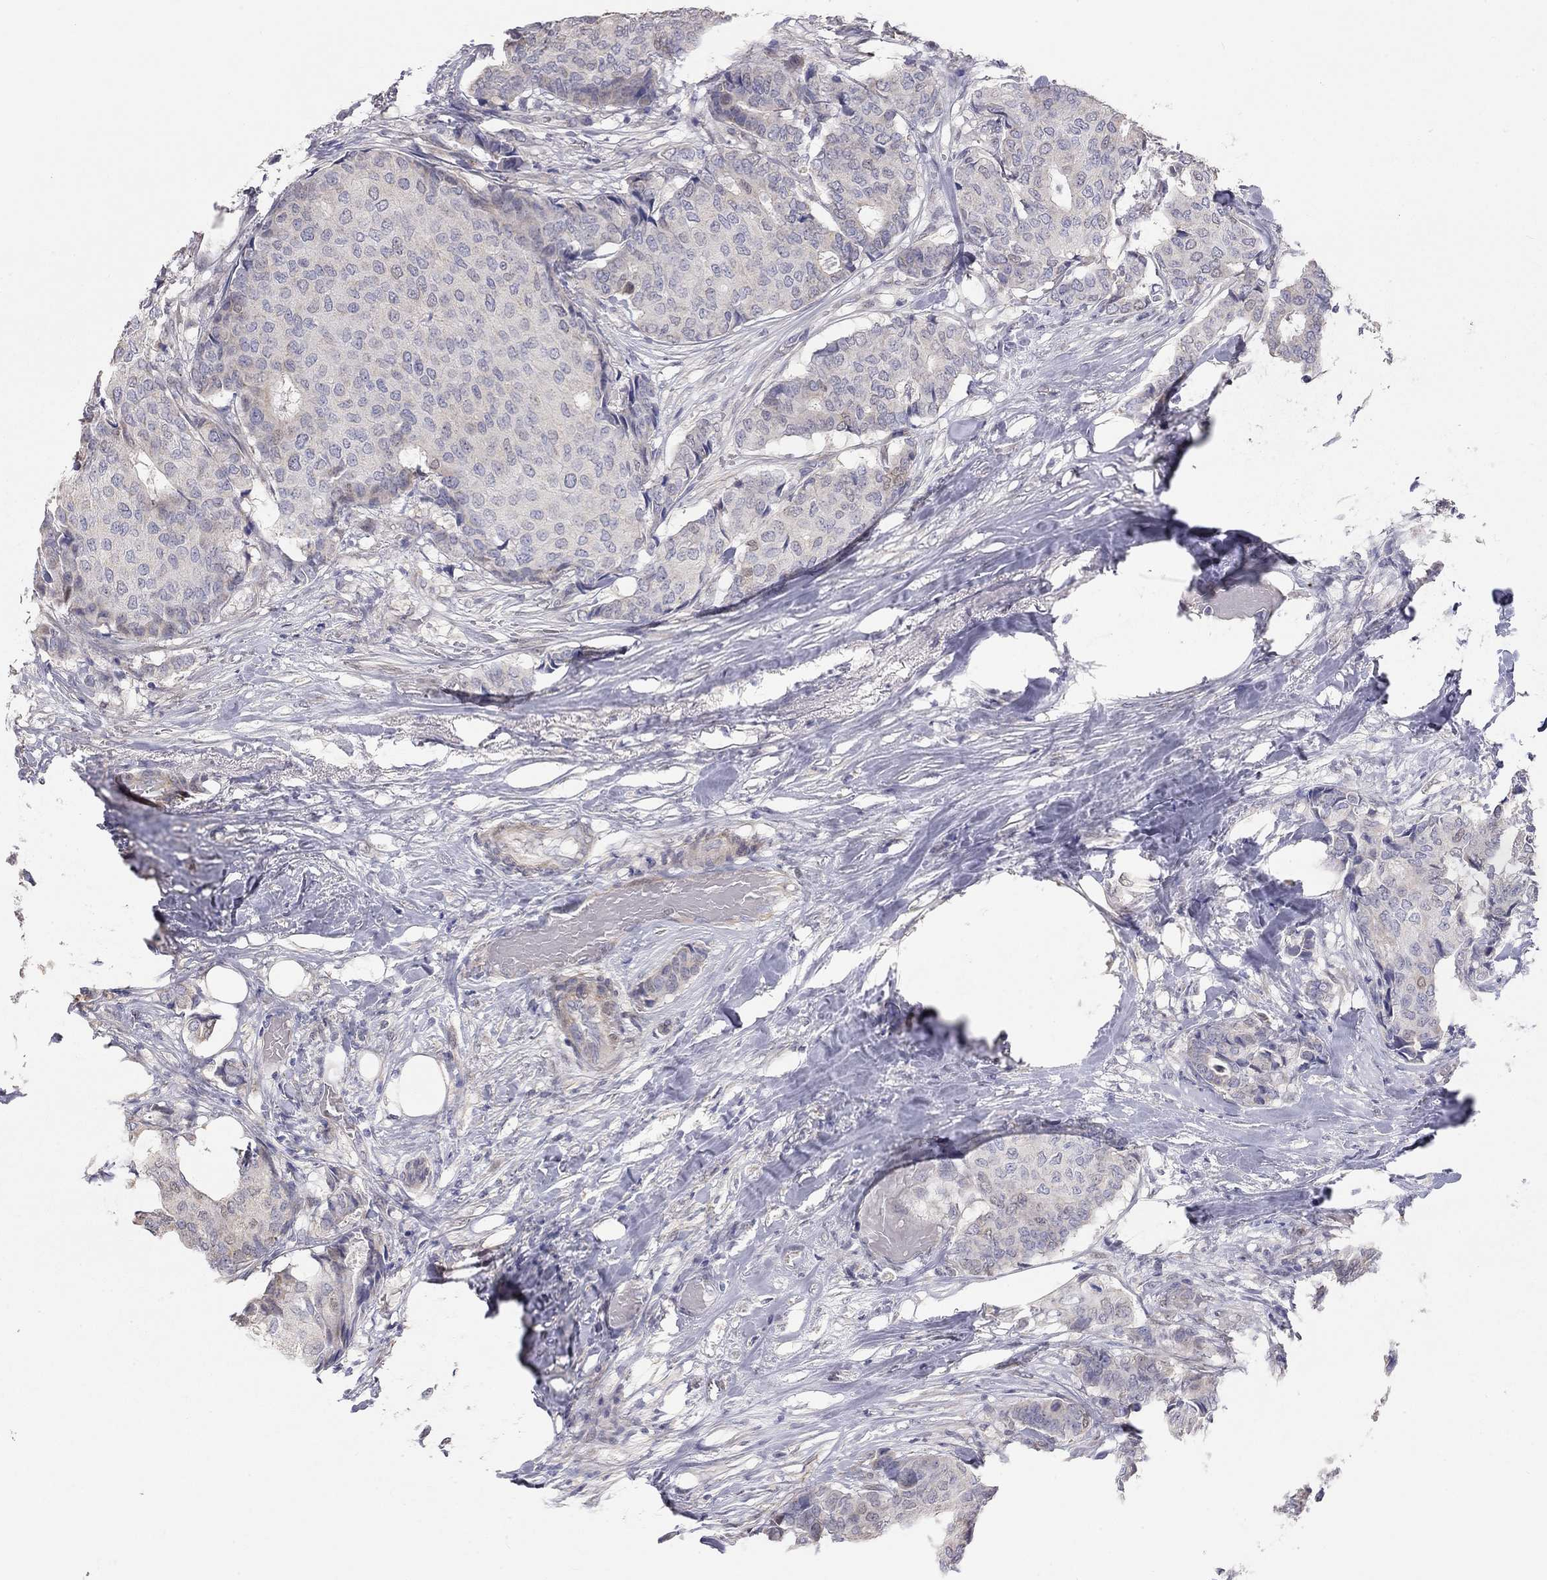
{"staining": {"intensity": "negative", "quantity": "none", "location": "none"}, "tissue": "breast cancer", "cell_type": "Tumor cells", "image_type": "cancer", "snomed": [{"axis": "morphology", "description": "Duct carcinoma"}, {"axis": "topography", "description": "Breast"}], "caption": "Image shows no significant protein positivity in tumor cells of breast infiltrating ductal carcinoma.", "gene": "PAPSS2", "patient": {"sex": "female", "age": 75}}